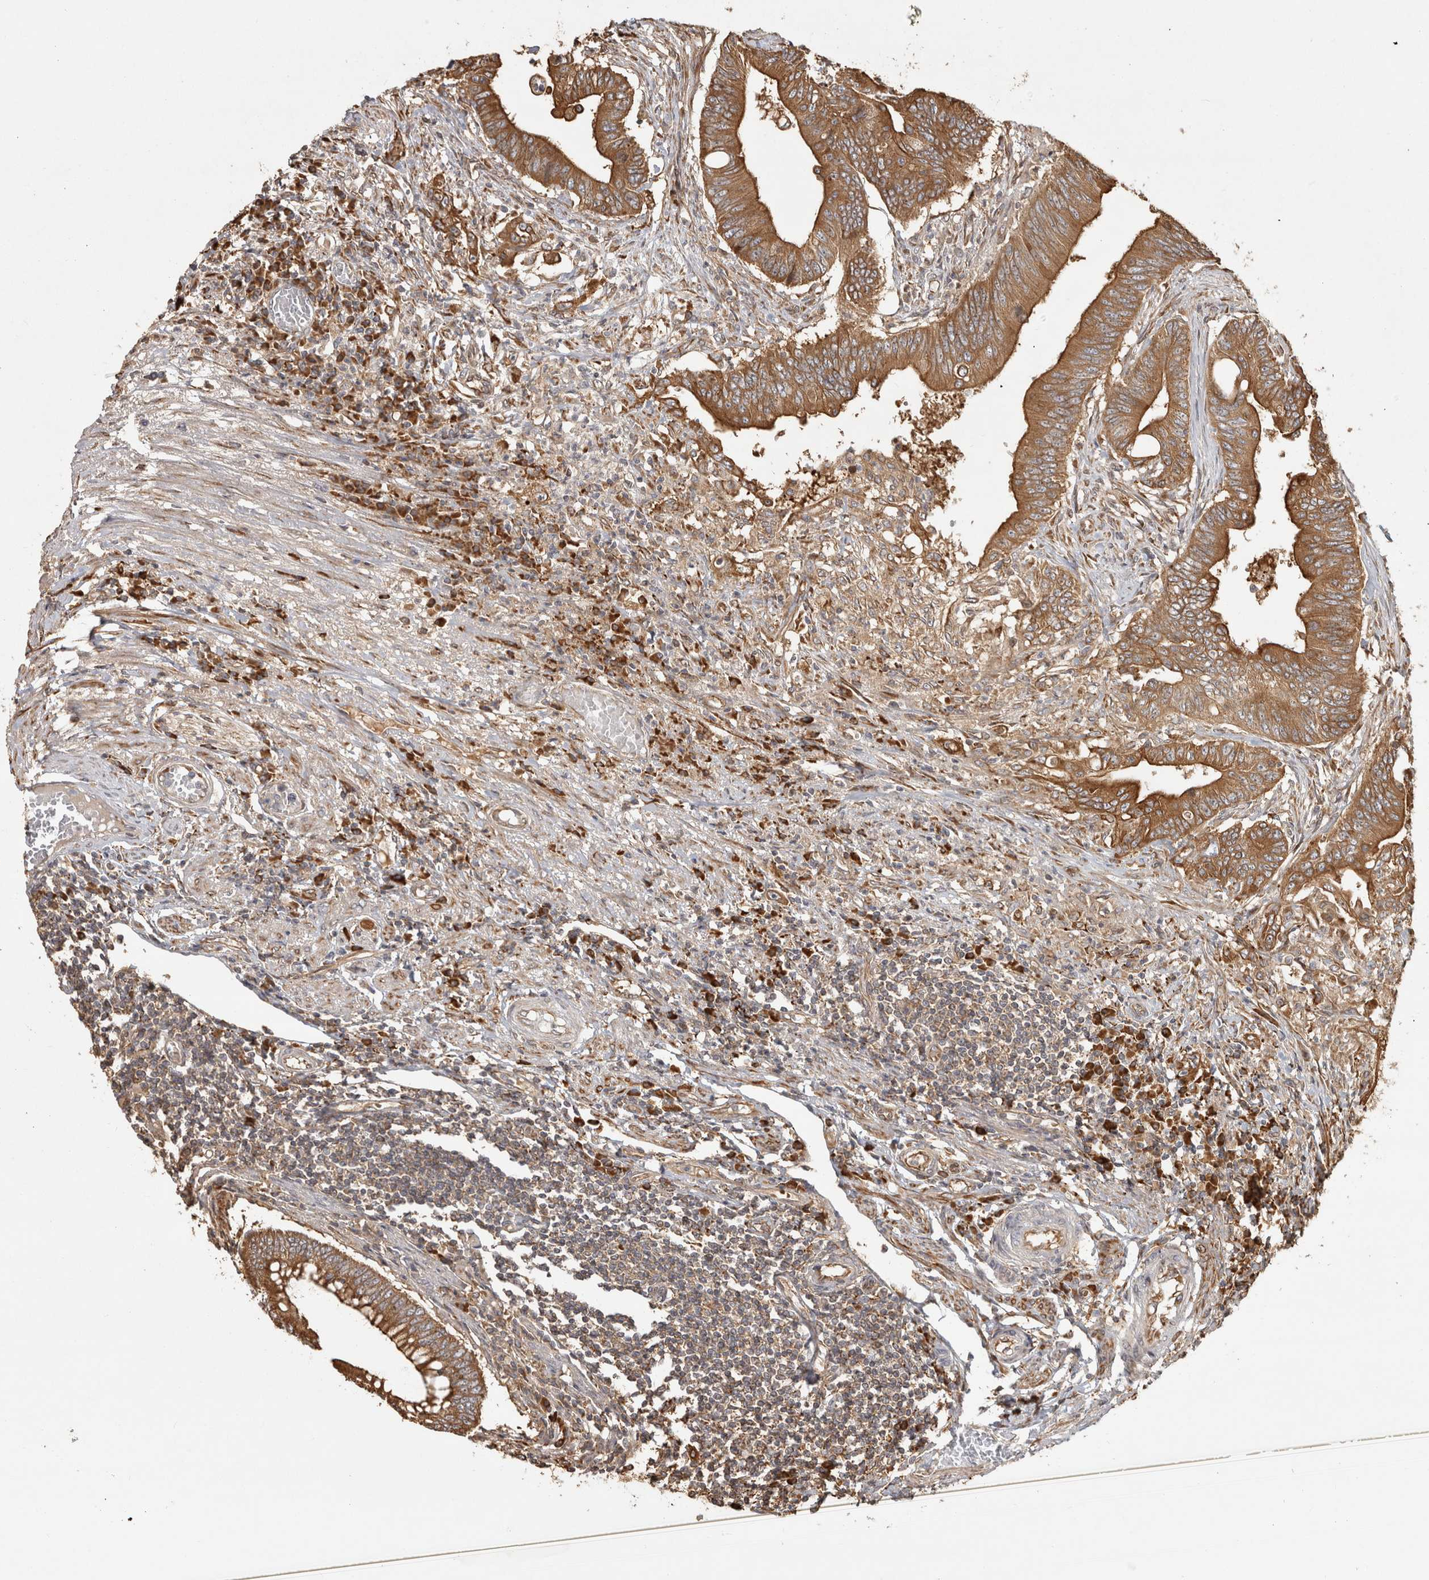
{"staining": {"intensity": "moderate", "quantity": ">75%", "location": "cytoplasmic/membranous"}, "tissue": "colorectal cancer", "cell_type": "Tumor cells", "image_type": "cancer", "snomed": [{"axis": "morphology", "description": "Adenoma, NOS"}, {"axis": "morphology", "description": "Adenocarcinoma, NOS"}, {"axis": "topography", "description": "Colon"}], "caption": "Immunohistochemistry (IHC) histopathology image of neoplastic tissue: human colorectal adenoma stained using IHC exhibits medium levels of moderate protein expression localized specifically in the cytoplasmic/membranous of tumor cells, appearing as a cytoplasmic/membranous brown color.", "gene": "CAMSAP2", "patient": {"sex": "male", "age": 79}}